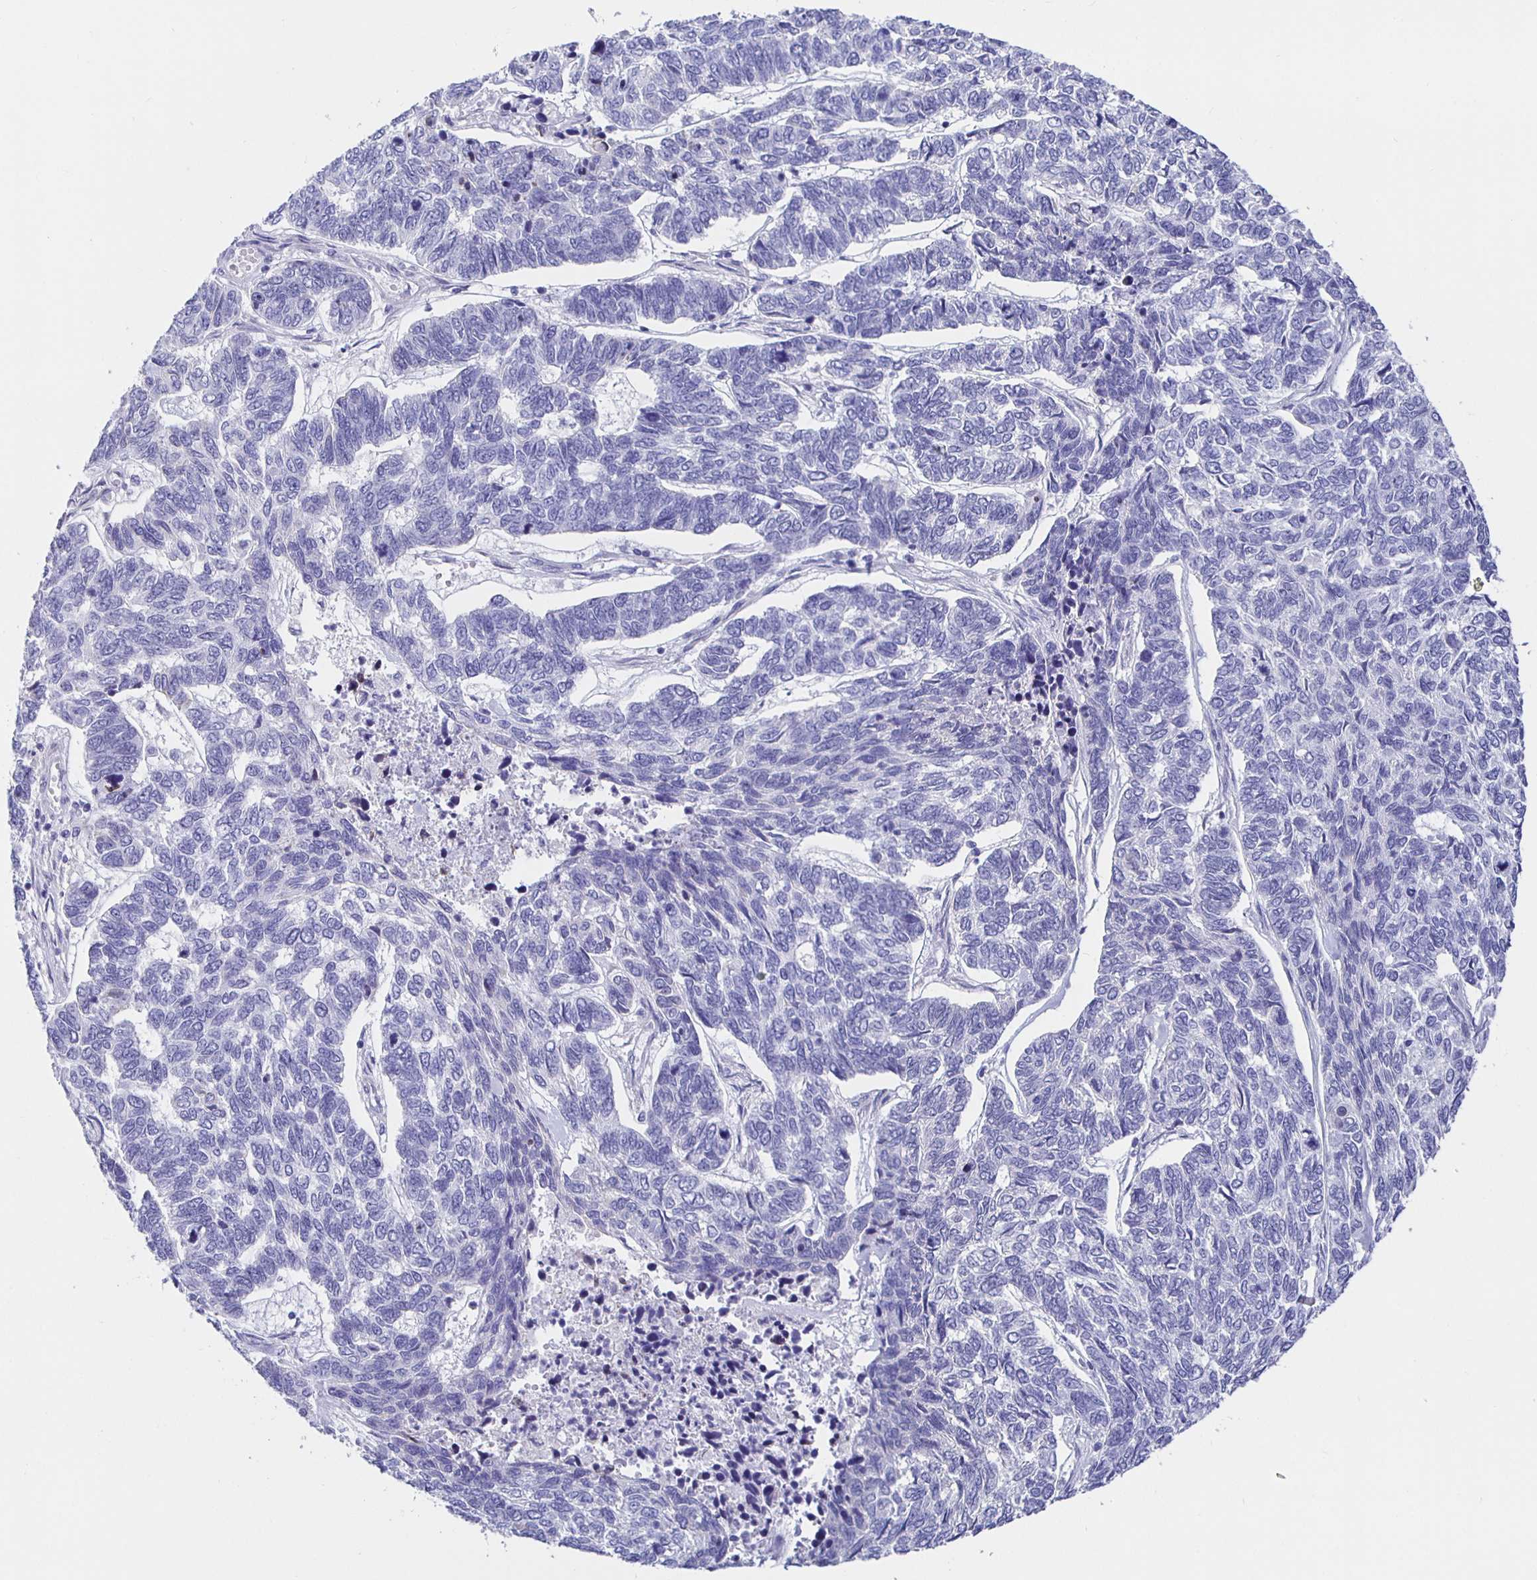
{"staining": {"intensity": "negative", "quantity": "none", "location": "none"}, "tissue": "skin cancer", "cell_type": "Tumor cells", "image_type": "cancer", "snomed": [{"axis": "morphology", "description": "Basal cell carcinoma"}, {"axis": "topography", "description": "Skin"}], "caption": "This photomicrograph is of skin cancer stained with IHC to label a protein in brown with the nuclei are counter-stained blue. There is no positivity in tumor cells.", "gene": "HSPA4L", "patient": {"sex": "female", "age": 65}}